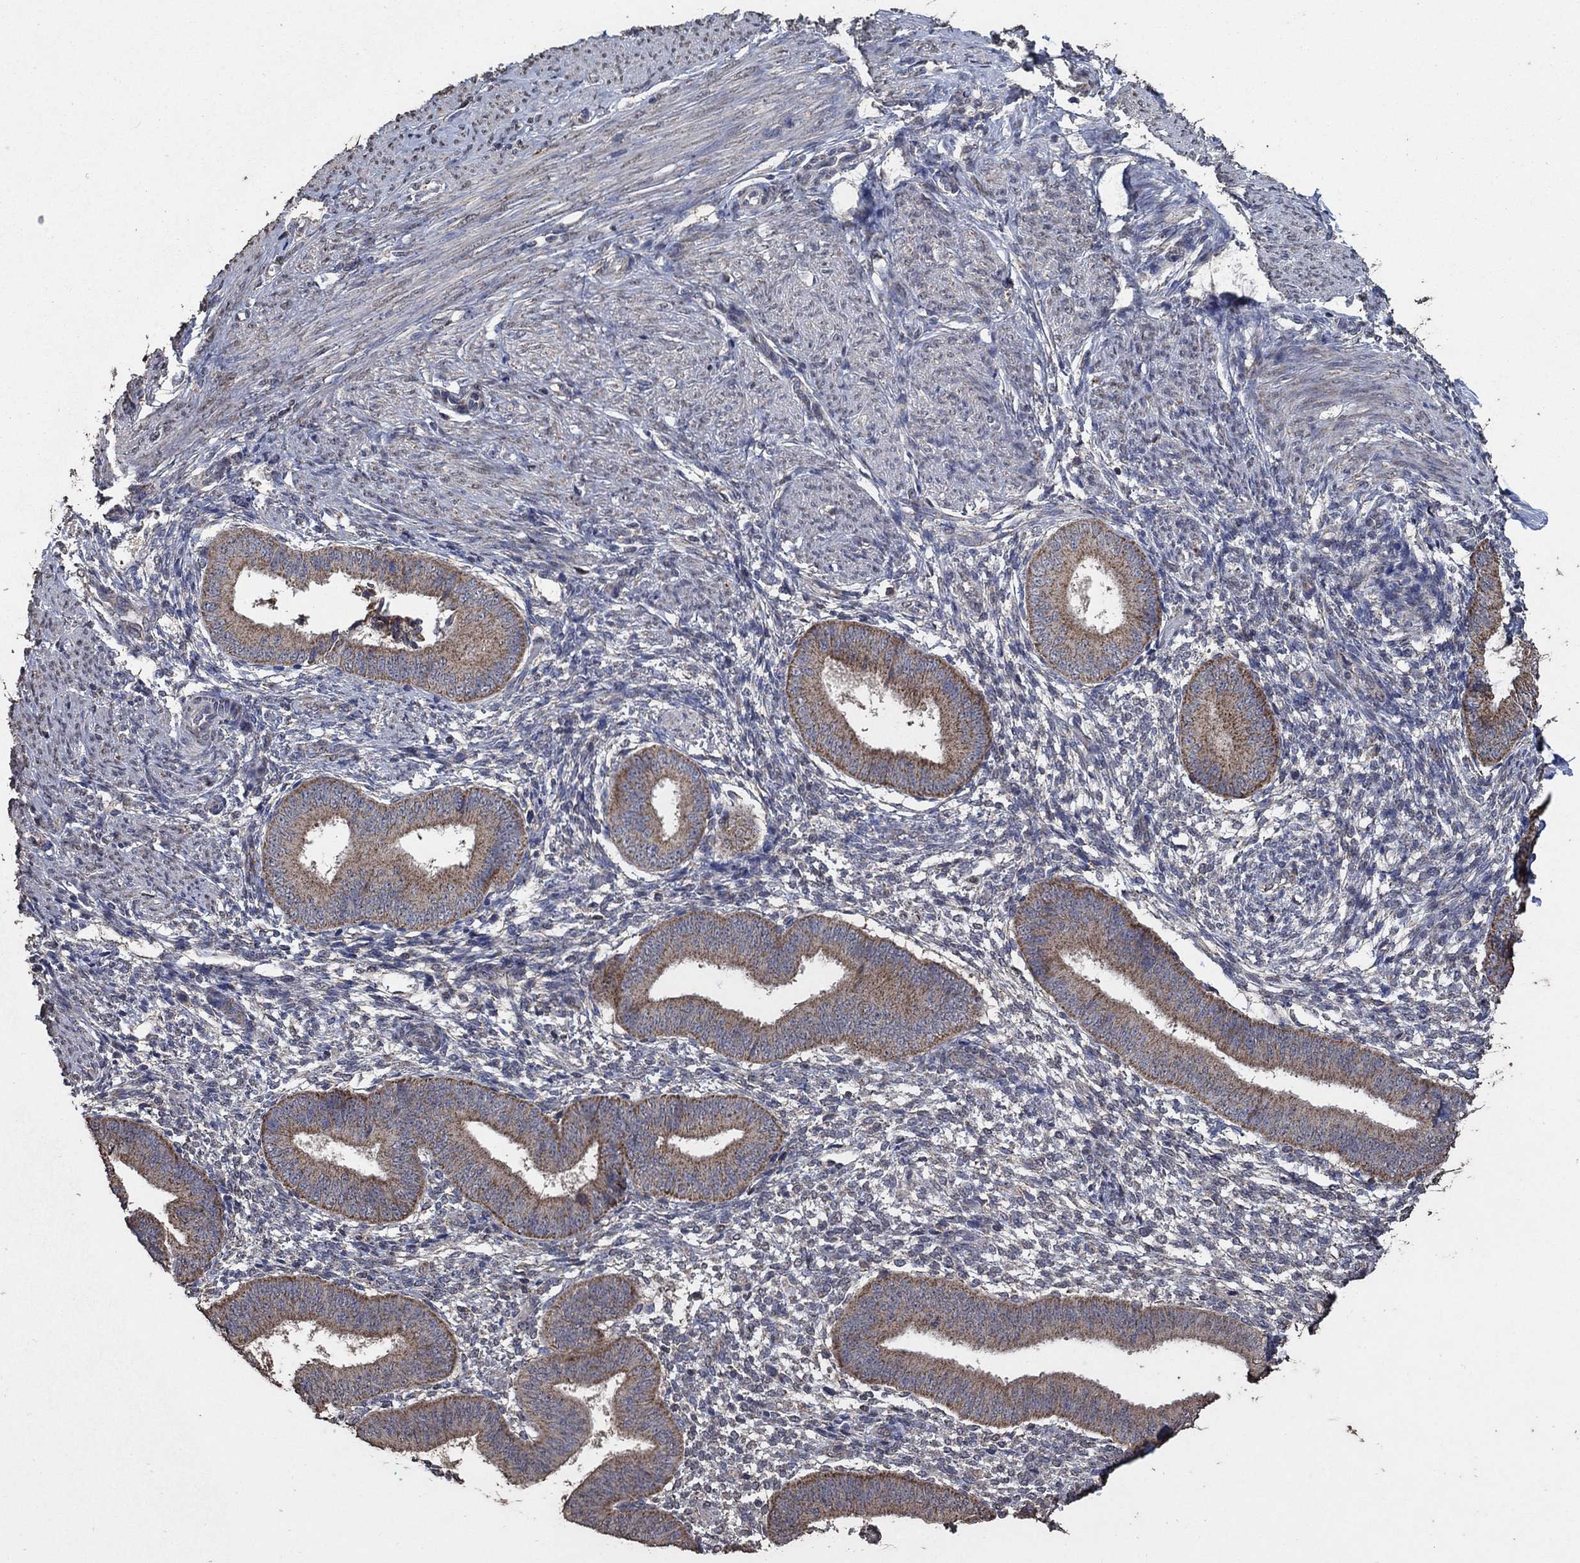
{"staining": {"intensity": "negative", "quantity": "none", "location": "none"}, "tissue": "endometrium", "cell_type": "Cells in endometrial stroma", "image_type": "normal", "snomed": [{"axis": "morphology", "description": "Normal tissue, NOS"}, {"axis": "topography", "description": "Endometrium"}], "caption": "An immunohistochemistry image of normal endometrium is shown. There is no staining in cells in endometrial stroma of endometrium. (DAB immunohistochemistry visualized using brightfield microscopy, high magnification).", "gene": "MRPS24", "patient": {"sex": "female", "age": 47}}